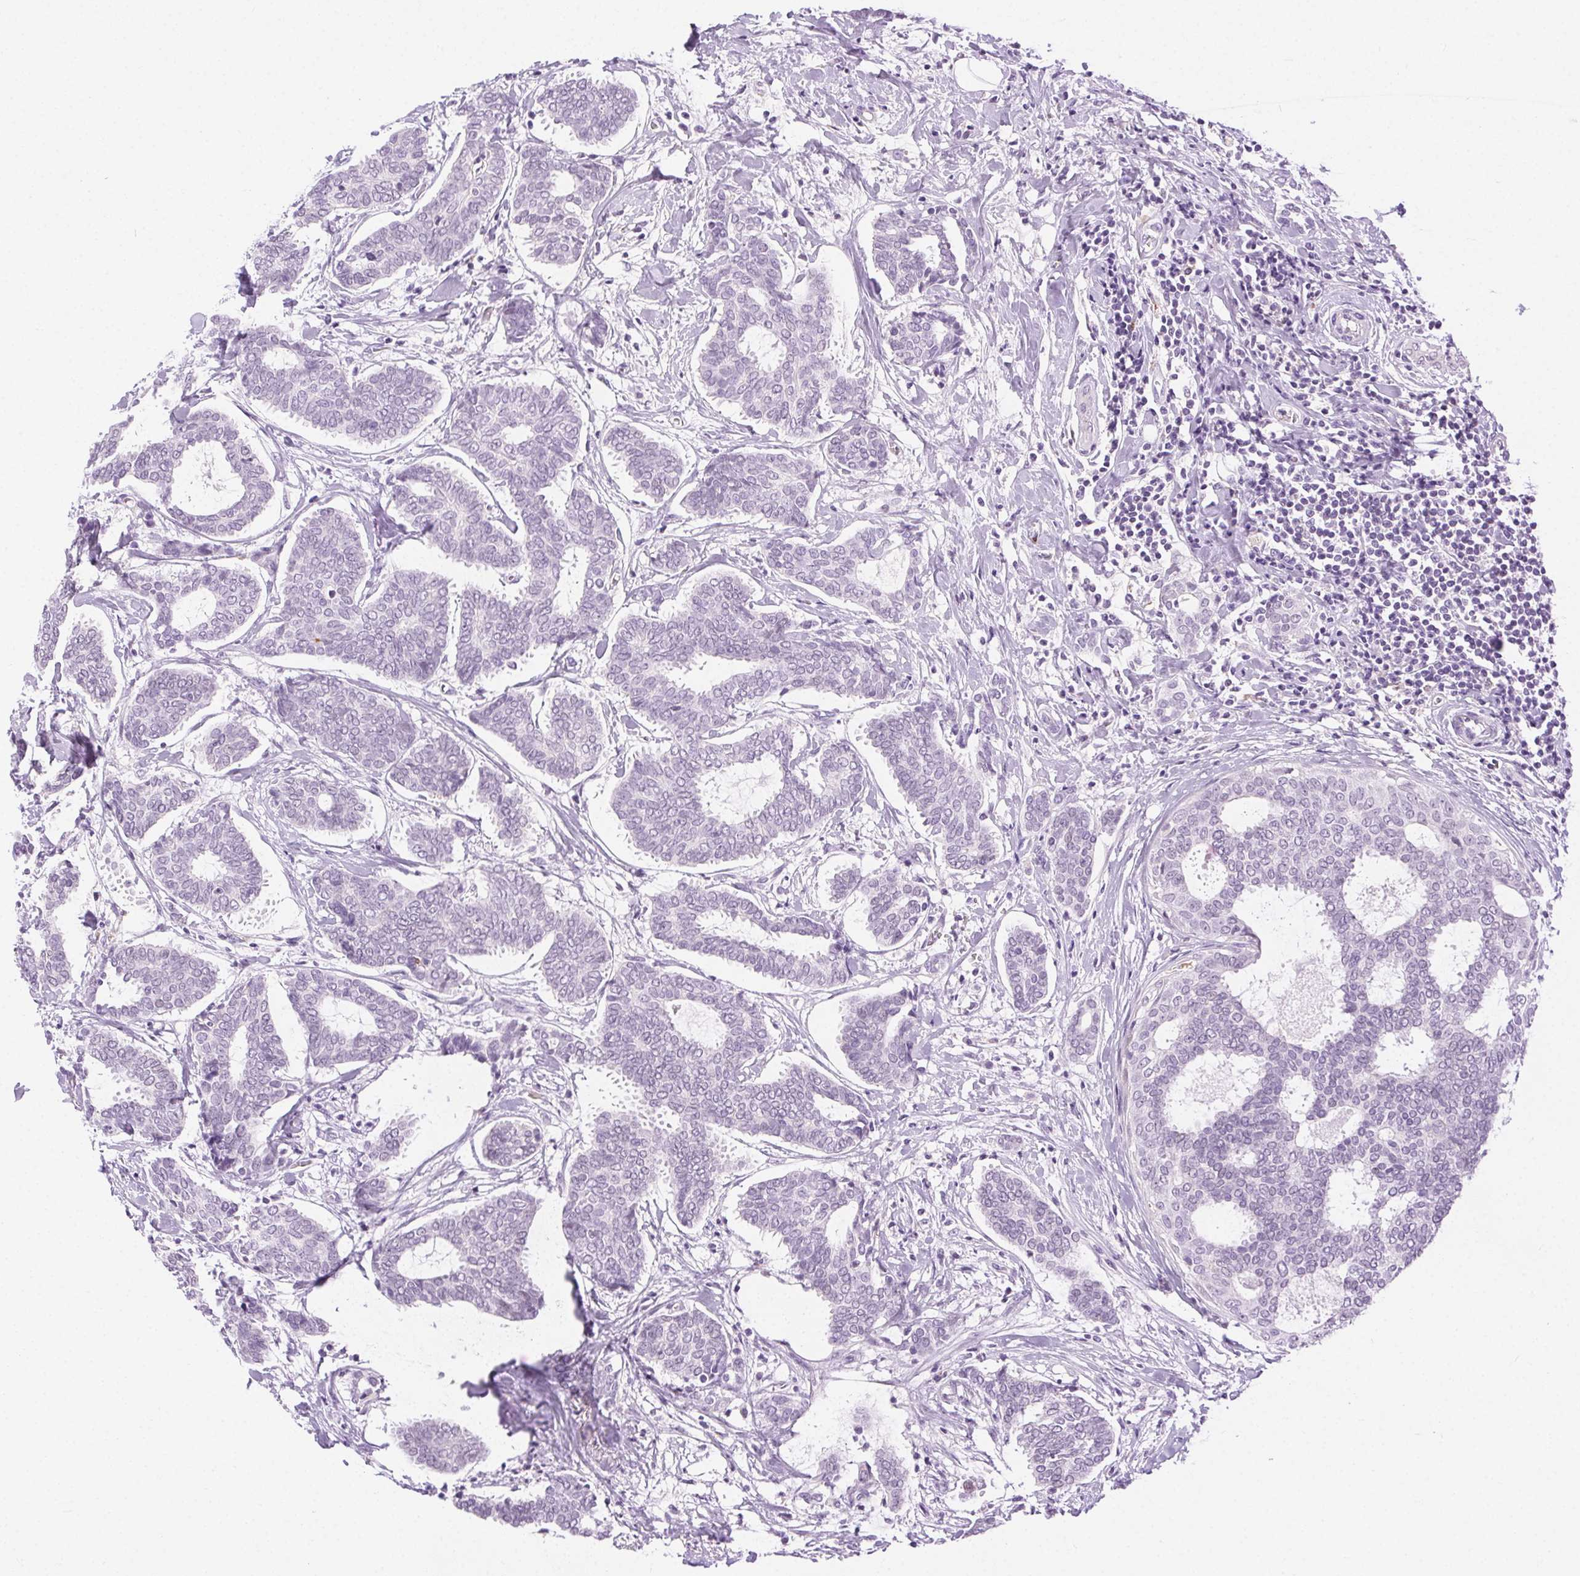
{"staining": {"intensity": "negative", "quantity": "none", "location": "none"}, "tissue": "breast cancer", "cell_type": "Tumor cells", "image_type": "cancer", "snomed": [{"axis": "morphology", "description": "Intraductal carcinoma, in situ"}, {"axis": "morphology", "description": "Duct carcinoma"}, {"axis": "morphology", "description": "Lobular carcinoma, in situ"}, {"axis": "topography", "description": "Breast"}], "caption": "There is no significant positivity in tumor cells of breast cancer.", "gene": "C20orf85", "patient": {"sex": "female", "age": 44}}